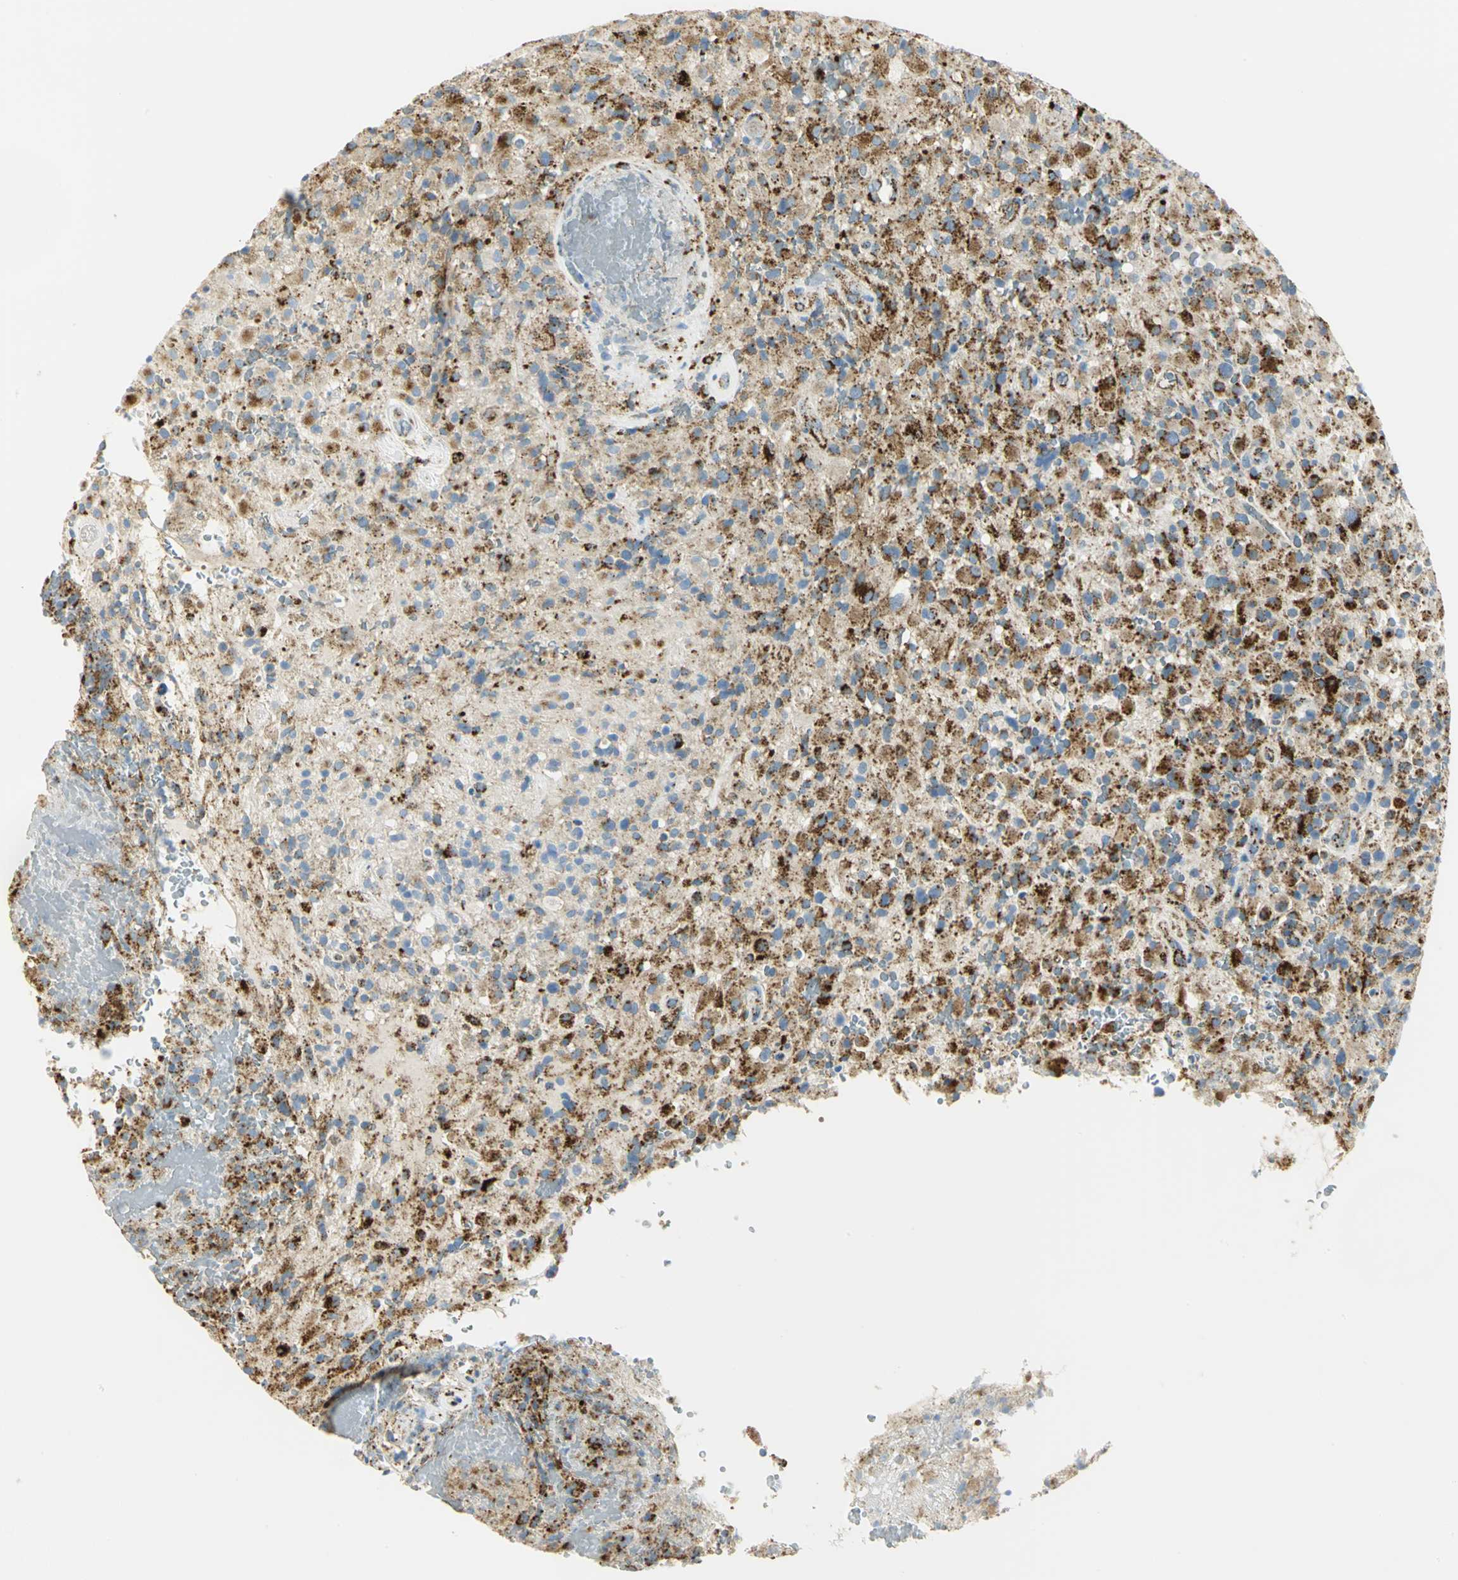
{"staining": {"intensity": "strong", "quantity": ">75%", "location": "cytoplasmic/membranous"}, "tissue": "glioma", "cell_type": "Tumor cells", "image_type": "cancer", "snomed": [{"axis": "morphology", "description": "Glioma, malignant, High grade"}, {"axis": "topography", "description": "Brain"}], "caption": "A brown stain labels strong cytoplasmic/membranous positivity of a protein in human malignant high-grade glioma tumor cells.", "gene": "ARSA", "patient": {"sex": "male", "age": 71}}